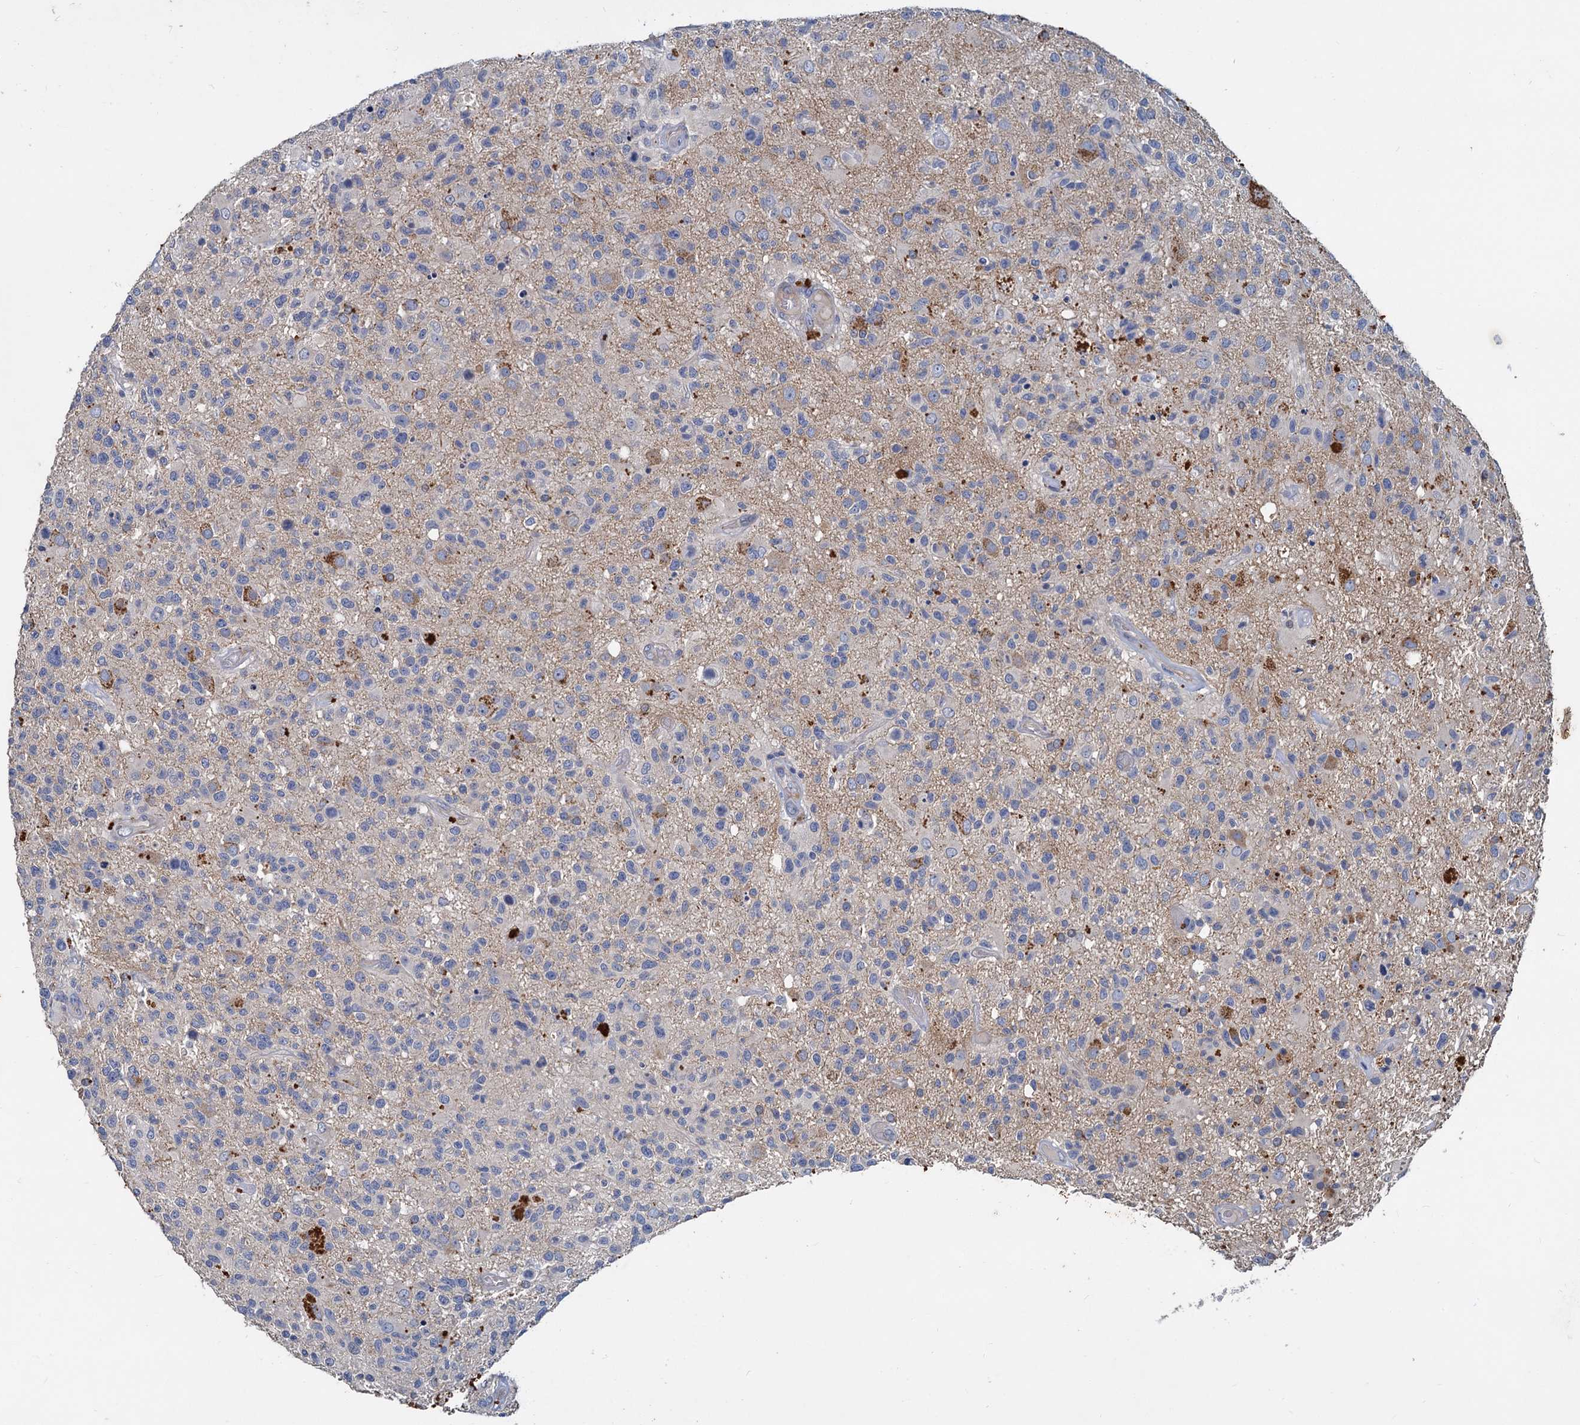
{"staining": {"intensity": "negative", "quantity": "none", "location": "none"}, "tissue": "glioma", "cell_type": "Tumor cells", "image_type": "cancer", "snomed": [{"axis": "morphology", "description": "Glioma, malignant, High grade"}, {"axis": "morphology", "description": "Glioblastoma, NOS"}, {"axis": "topography", "description": "Brain"}], "caption": "High magnification brightfield microscopy of glioma stained with DAB (brown) and counterstained with hematoxylin (blue): tumor cells show no significant expression.", "gene": "SLC2A7", "patient": {"sex": "male", "age": 60}}